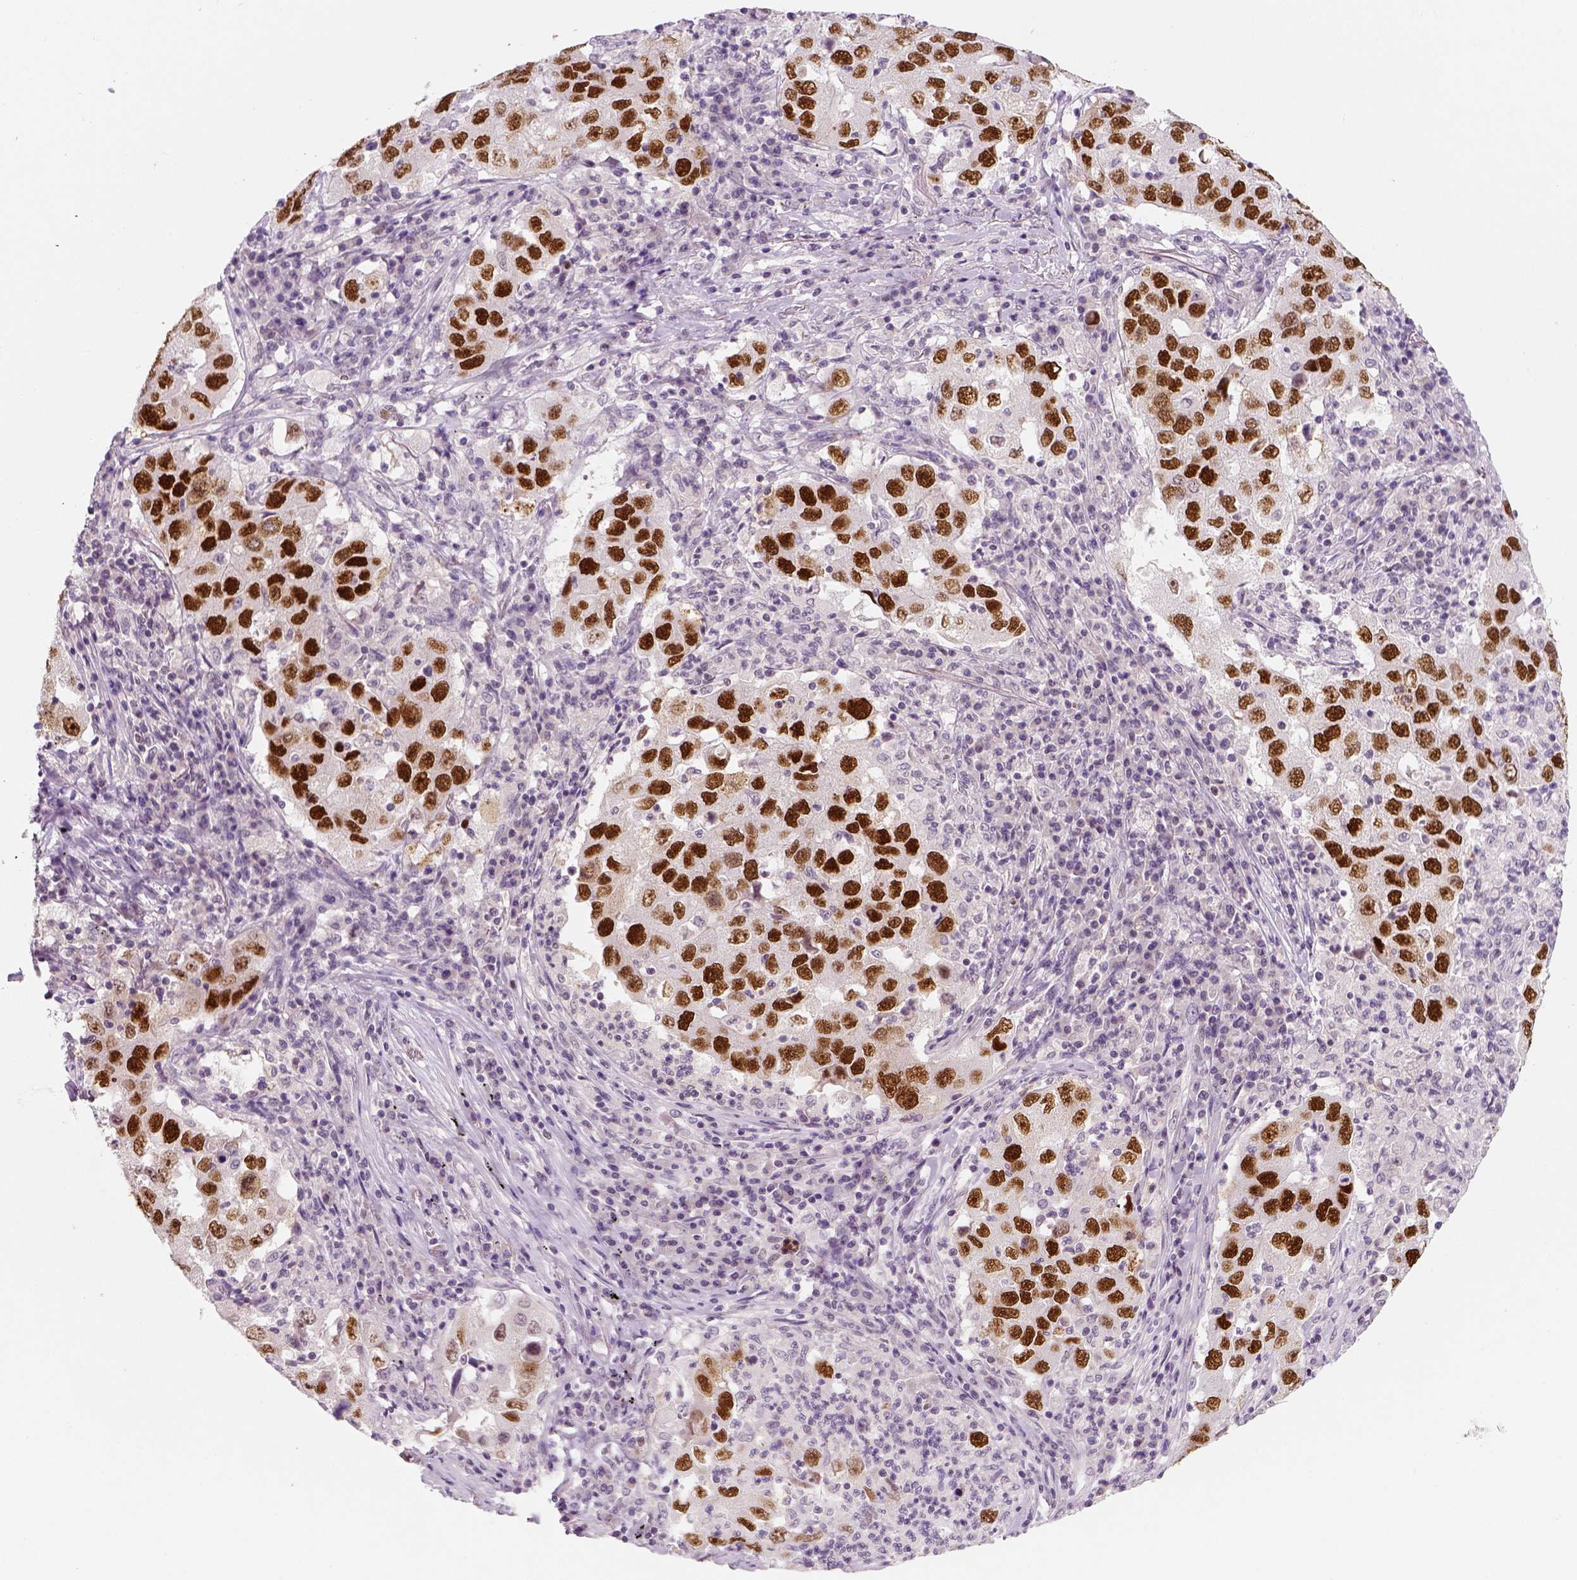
{"staining": {"intensity": "strong", "quantity": ">75%", "location": "nuclear"}, "tissue": "lung cancer", "cell_type": "Tumor cells", "image_type": "cancer", "snomed": [{"axis": "morphology", "description": "Adenocarcinoma, NOS"}, {"axis": "topography", "description": "Lung"}], "caption": "Protein analysis of lung cancer (adenocarcinoma) tissue displays strong nuclear expression in about >75% of tumor cells.", "gene": "TP53", "patient": {"sex": "male", "age": 73}}